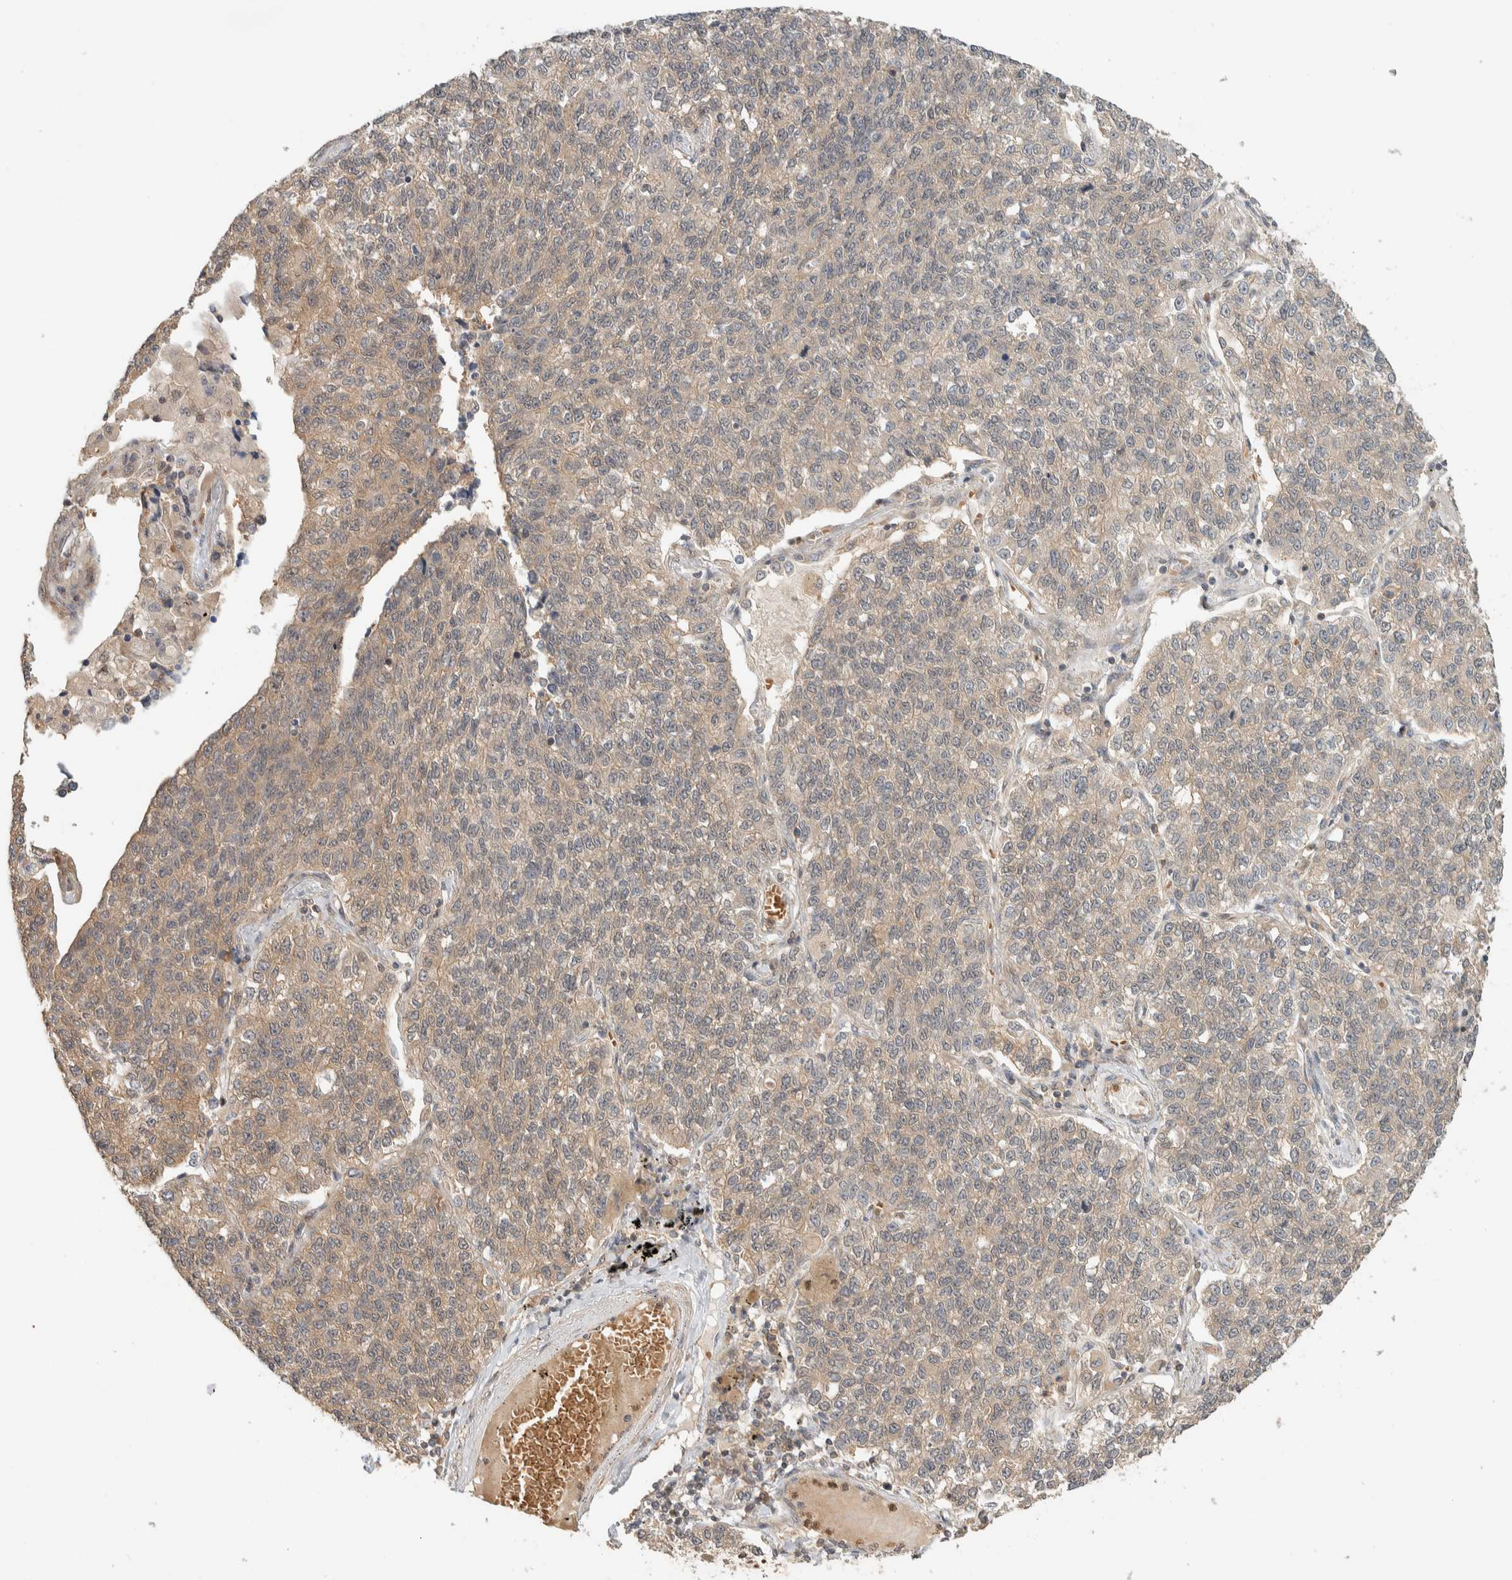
{"staining": {"intensity": "weak", "quantity": "25%-75%", "location": "cytoplasmic/membranous"}, "tissue": "lung cancer", "cell_type": "Tumor cells", "image_type": "cancer", "snomed": [{"axis": "morphology", "description": "Adenocarcinoma, NOS"}, {"axis": "topography", "description": "Lung"}], "caption": "Immunohistochemical staining of lung cancer (adenocarcinoma) shows weak cytoplasmic/membranous protein staining in approximately 25%-75% of tumor cells. (brown staining indicates protein expression, while blue staining denotes nuclei).", "gene": "ADSS2", "patient": {"sex": "male", "age": 49}}